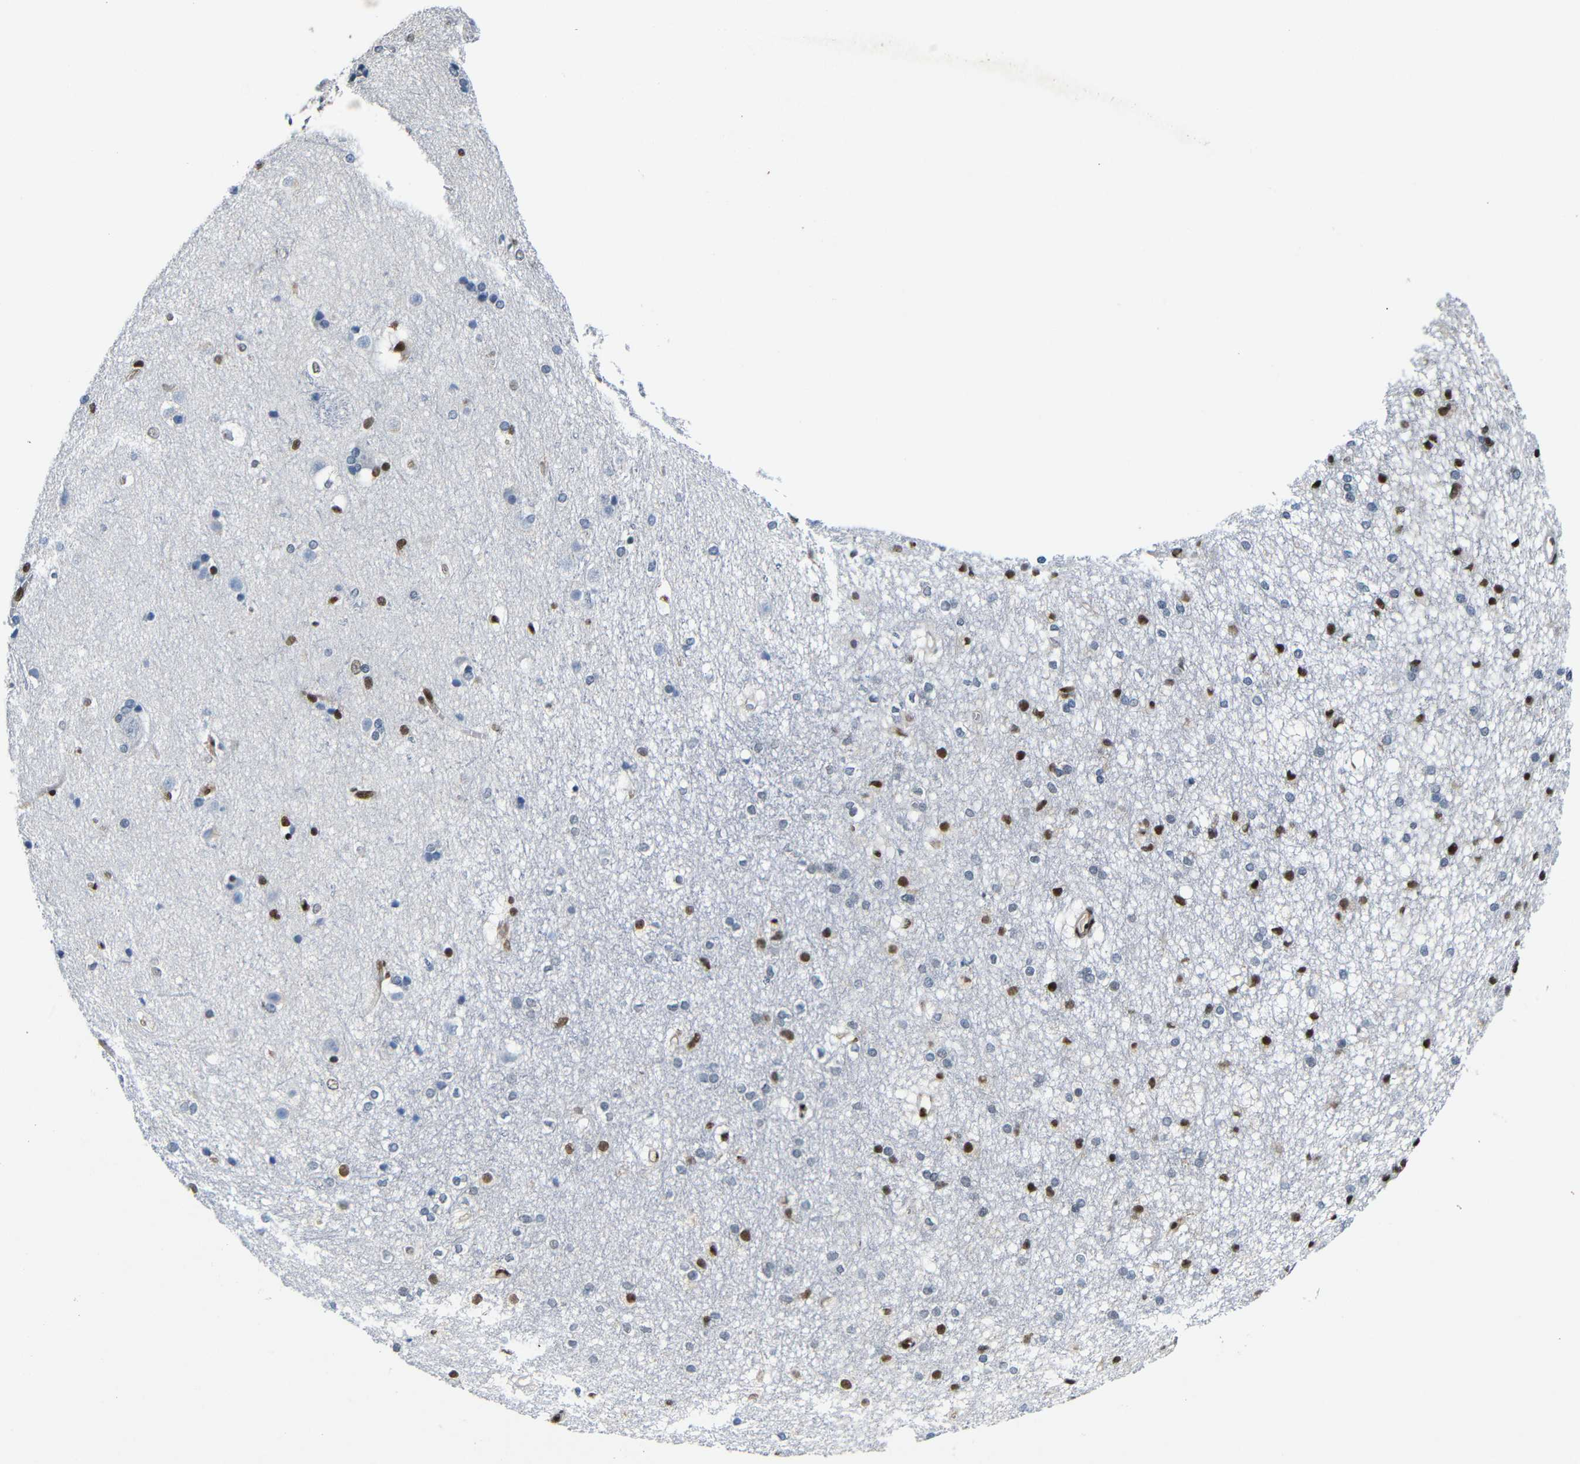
{"staining": {"intensity": "strong", "quantity": "<25%", "location": "nuclear"}, "tissue": "caudate", "cell_type": "Glial cells", "image_type": "normal", "snomed": [{"axis": "morphology", "description": "Normal tissue, NOS"}, {"axis": "topography", "description": "Lateral ventricle wall"}], "caption": "Caudate stained with DAB immunohistochemistry (IHC) shows medium levels of strong nuclear expression in approximately <25% of glial cells.", "gene": "PTBP1", "patient": {"sex": "female", "age": 19}}